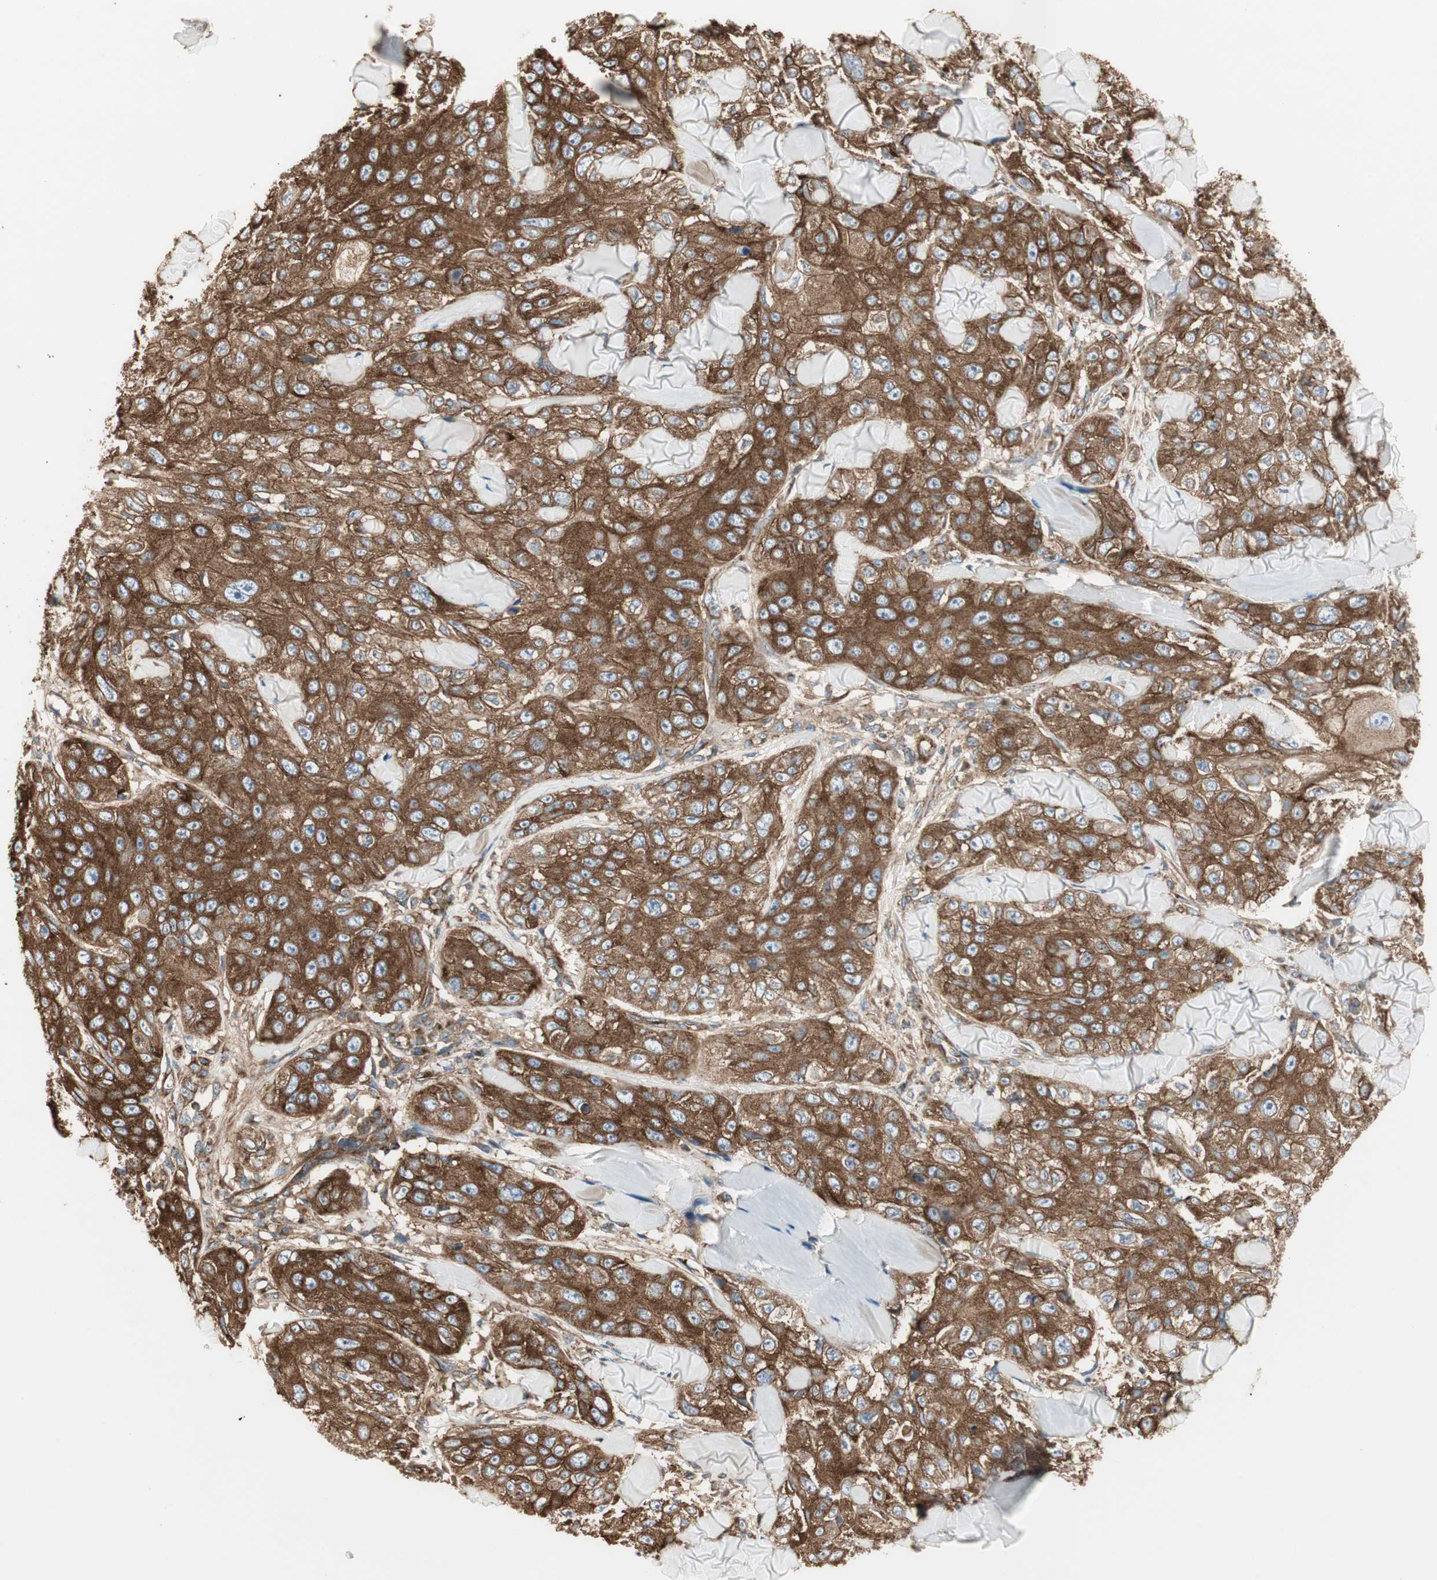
{"staining": {"intensity": "strong", "quantity": ">75%", "location": "cytoplasmic/membranous"}, "tissue": "skin cancer", "cell_type": "Tumor cells", "image_type": "cancer", "snomed": [{"axis": "morphology", "description": "Squamous cell carcinoma, NOS"}, {"axis": "topography", "description": "Skin"}], "caption": "There is high levels of strong cytoplasmic/membranous positivity in tumor cells of skin cancer (squamous cell carcinoma), as demonstrated by immunohistochemical staining (brown color).", "gene": "H6PD", "patient": {"sex": "male", "age": 86}}